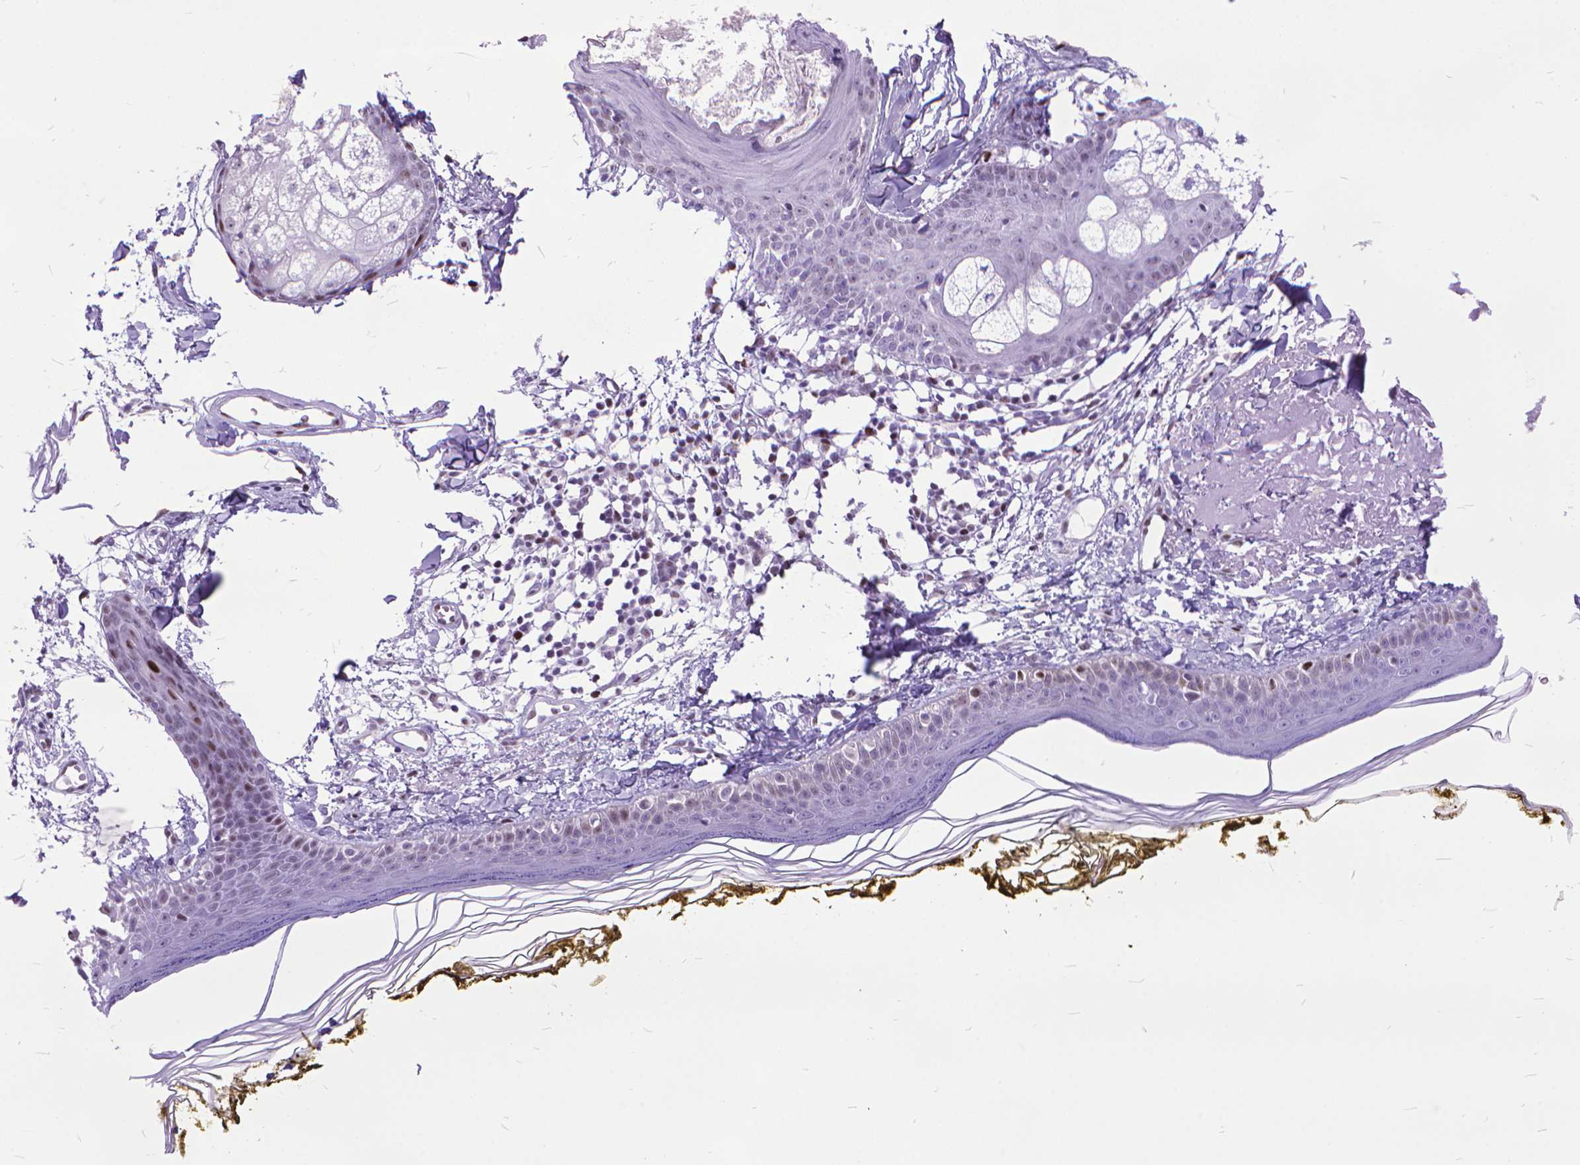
{"staining": {"intensity": "negative", "quantity": "none", "location": "none"}, "tissue": "skin", "cell_type": "Fibroblasts", "image_type": "normal", "snomed": [{"axis": "morphology", "description": "Normal tissue, NOS"}, {"axis": "topography", "description": "Skin"}], "caption": "Immunohistochemistry of benign human skin shows no staining in fibroblasts.", "gene": "POLE4", "patient": {"sex": "male", "age": 76}}